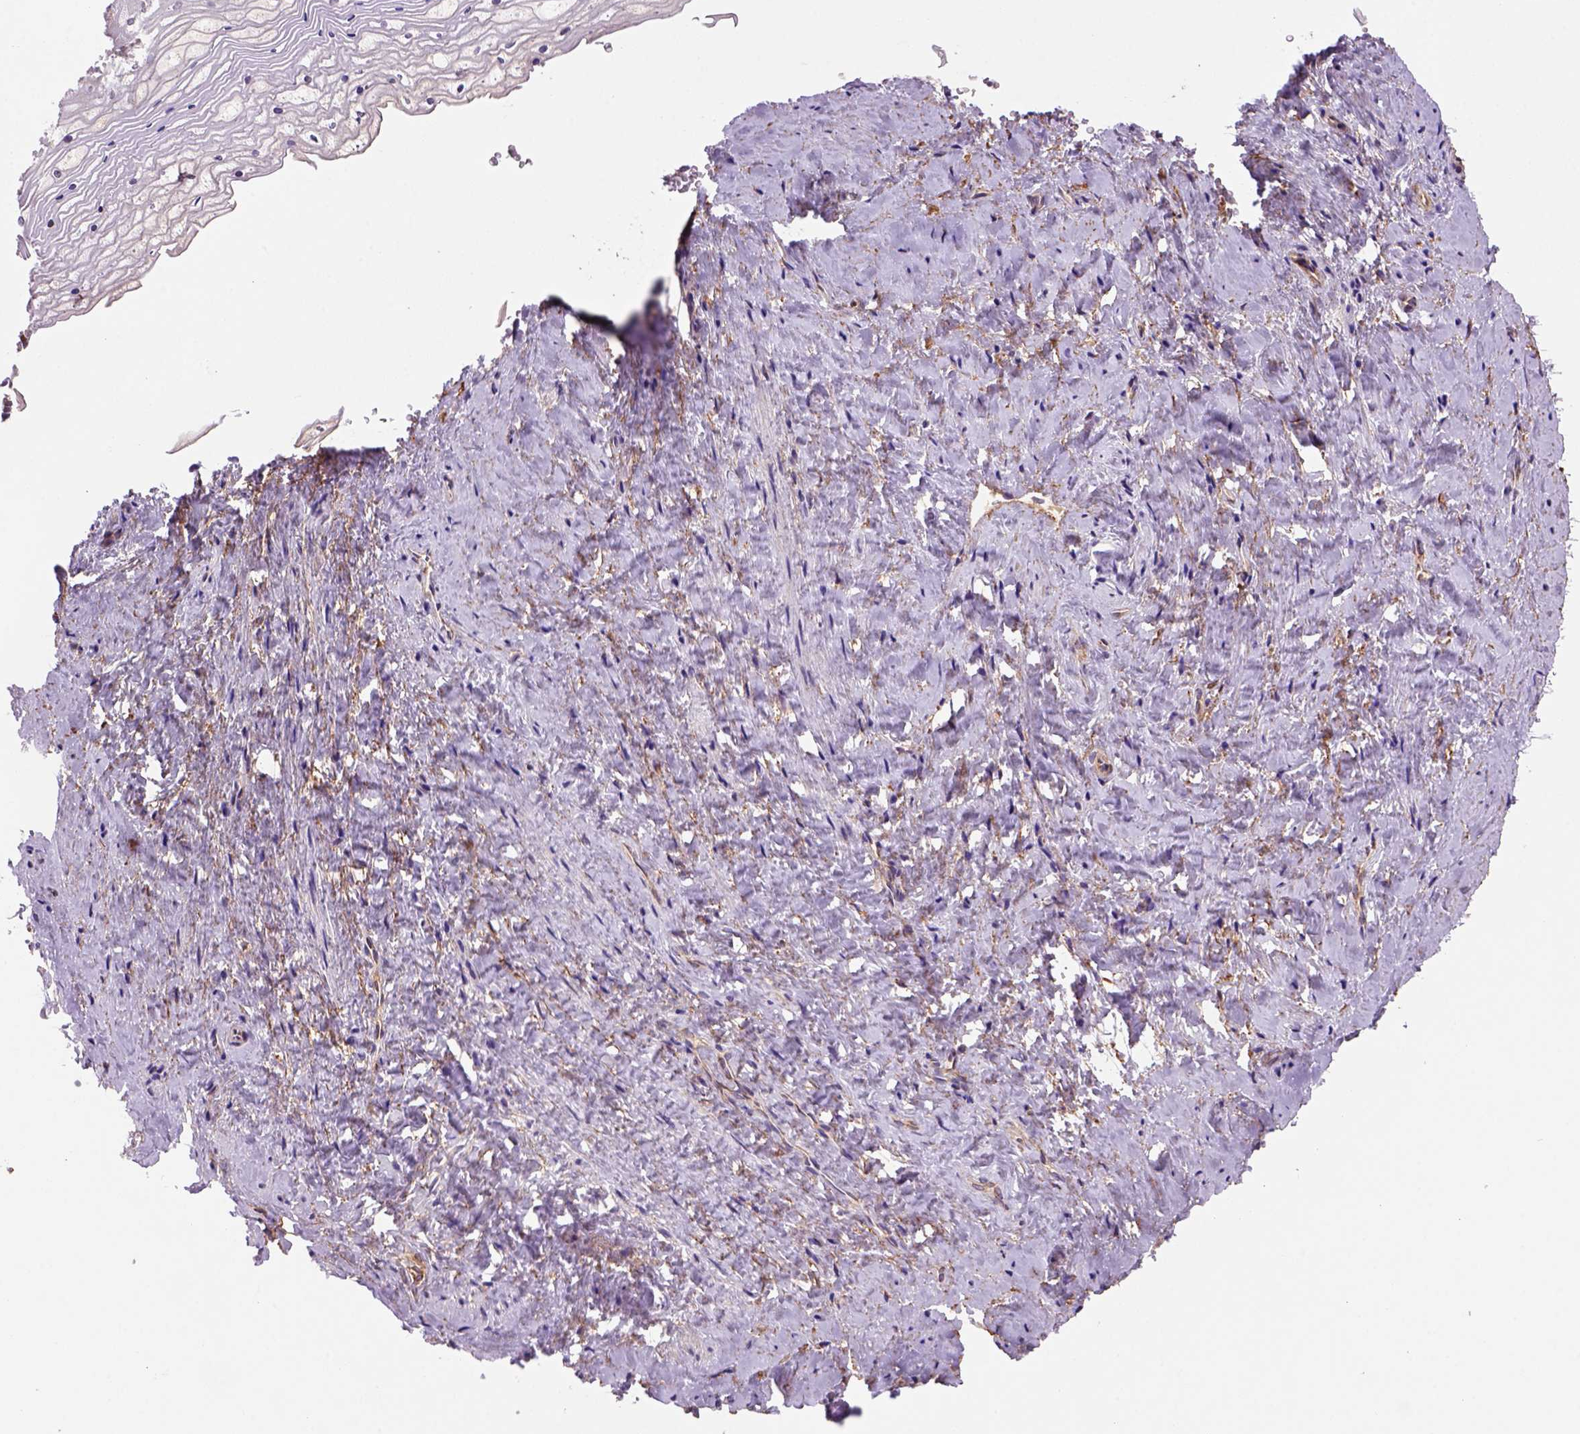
{"staining": {"intensity": "weak", "quantity": "25%-75%", "location": "cytoplasmic/membranous"}, "tissue": "vagina", "cell_type": "Squamous epithelial cells", "image_type": "normal", "snomed": [{"axis": "morphology", "description": "Normal tissue, NOS"}, {"axis": "topography", "description": "Vagina"}], "caption": "Squamous epithelial cells demonstrate weak cytoplasmic/membranous staining in about 25%-75% of cells in benign vagina. Nuclei are stained in blue.", "gene": "WARS2", "patient": {"sex": "female", "age": 45}}